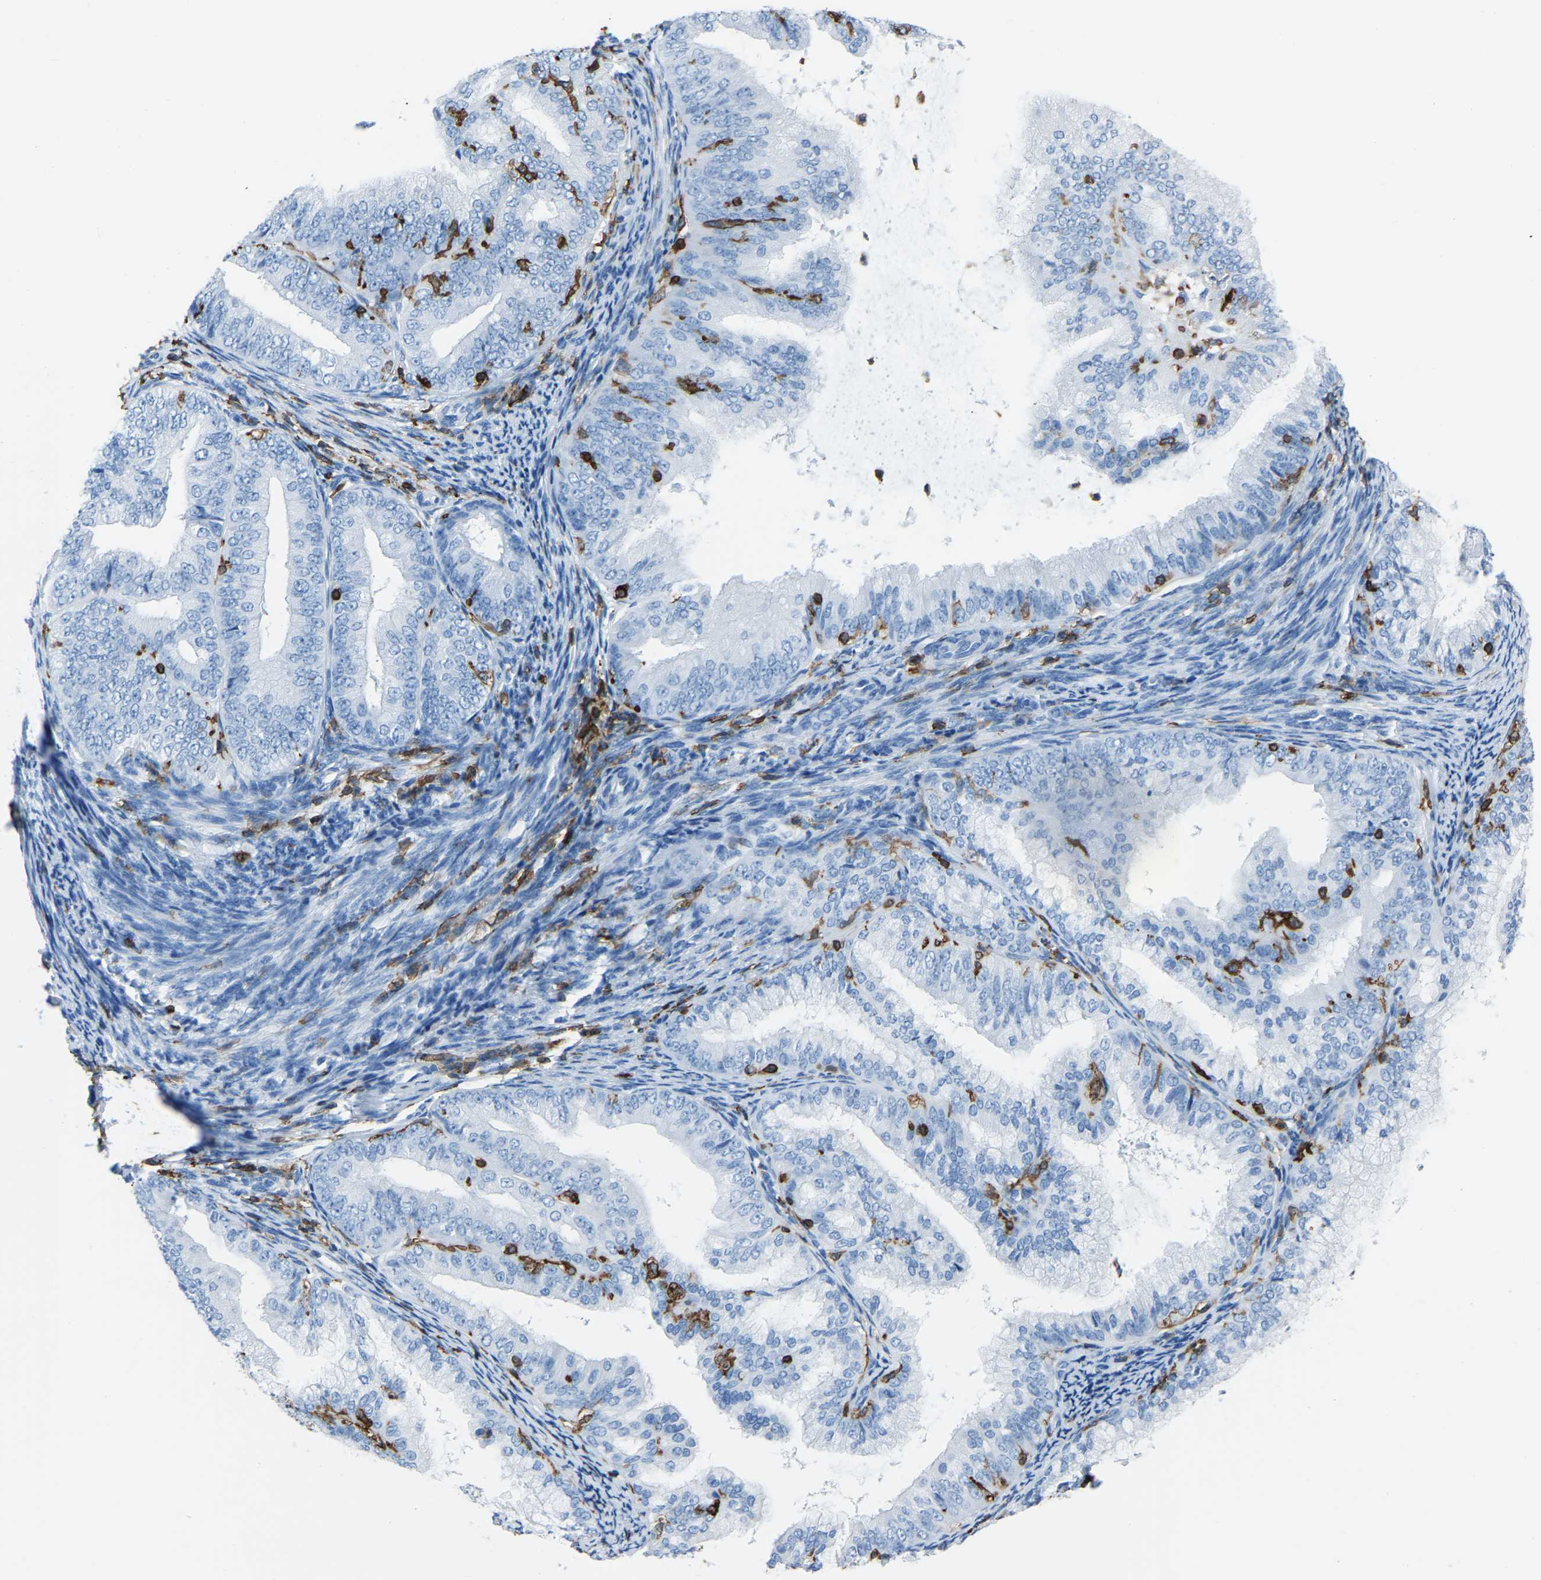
{"staining": {"intensity": "negative", "quantity": "none", "location": "none"}, "tissue": "endometrial cancer", "cell_type": "Tumor cells", "image_type": "cancer", "snomed": [{"axis": "morphology", "description": "Adenocarcinoma, NOS"}, {"axis": "topography", "description": "Endometrium"}], "caption": "Immunohistochemistry photomicrograph of neoplastic tissue: endometrial cancer stained with DAB (3,3'-diaminobenzidine) displays no significant protein positivity in tumor cells.", "gene": "LSP1", "patient": {"sex": "female", "age": 63}}